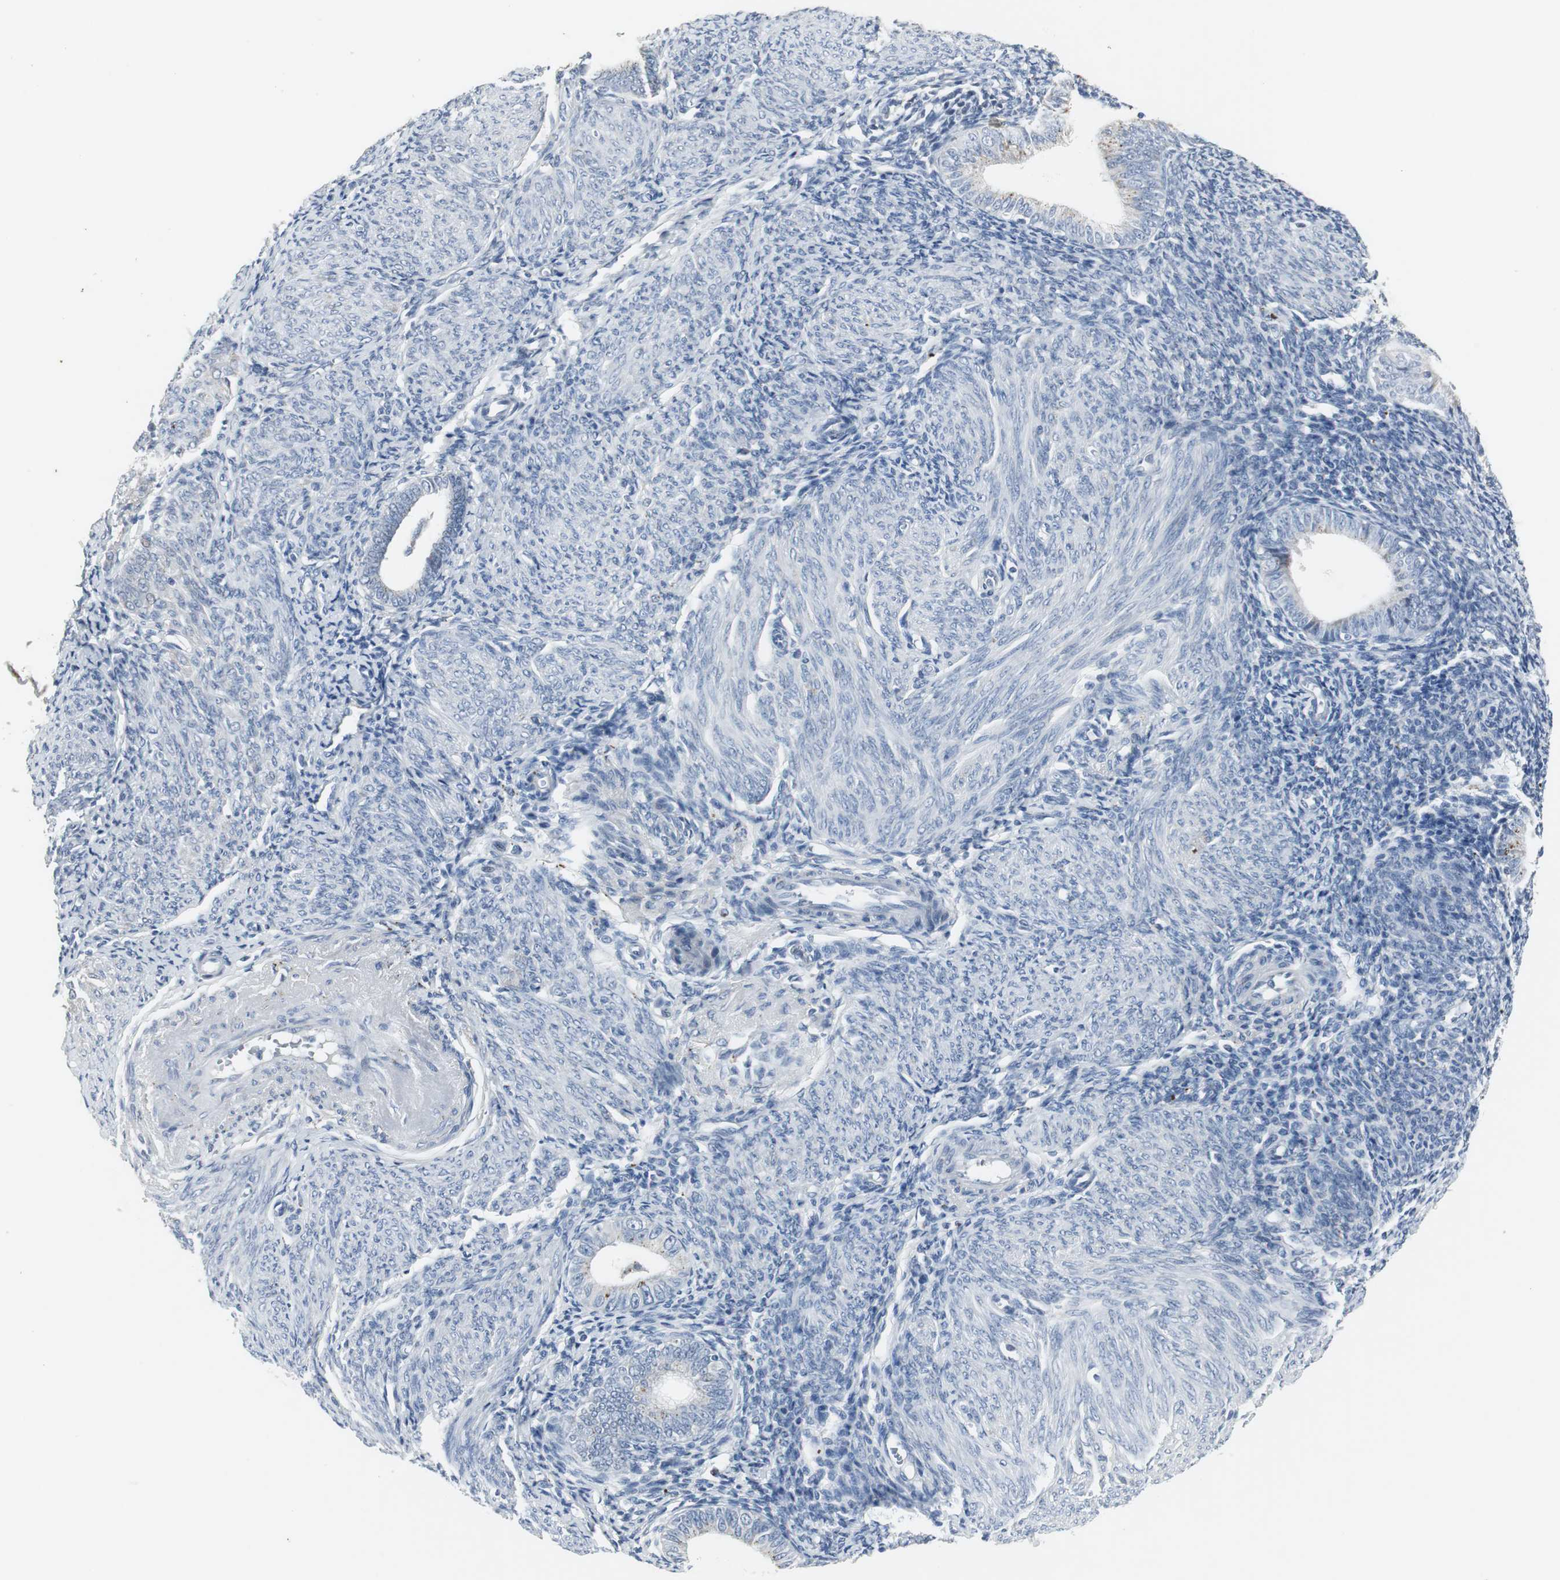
{"staining": {"intensity": "negative", "quantity": "none", "location": "none"}, "tissue": "endometrium", "cell_type": "Cells in endometrial stroma", "image_type": "normal", "snomed": [{"axis": "morphology", "description": "Normal tissue, NOS"}, {"axis": "topography", "description": "Endometrium"}], "caption": "This is a photomicrograph of immunohistochemistry staining of benign endometrium, which shows no expression in cells in endometrial stroma. The staining was performed using DAB (3,3'-diaminobenzidine) to visualize the protein expression in brown, while the nuclei were stained in blue with hematoxylin (Magnification: 20x).", "gene": "NLGN1", "patient": {"sex": "female", "age": 57}}